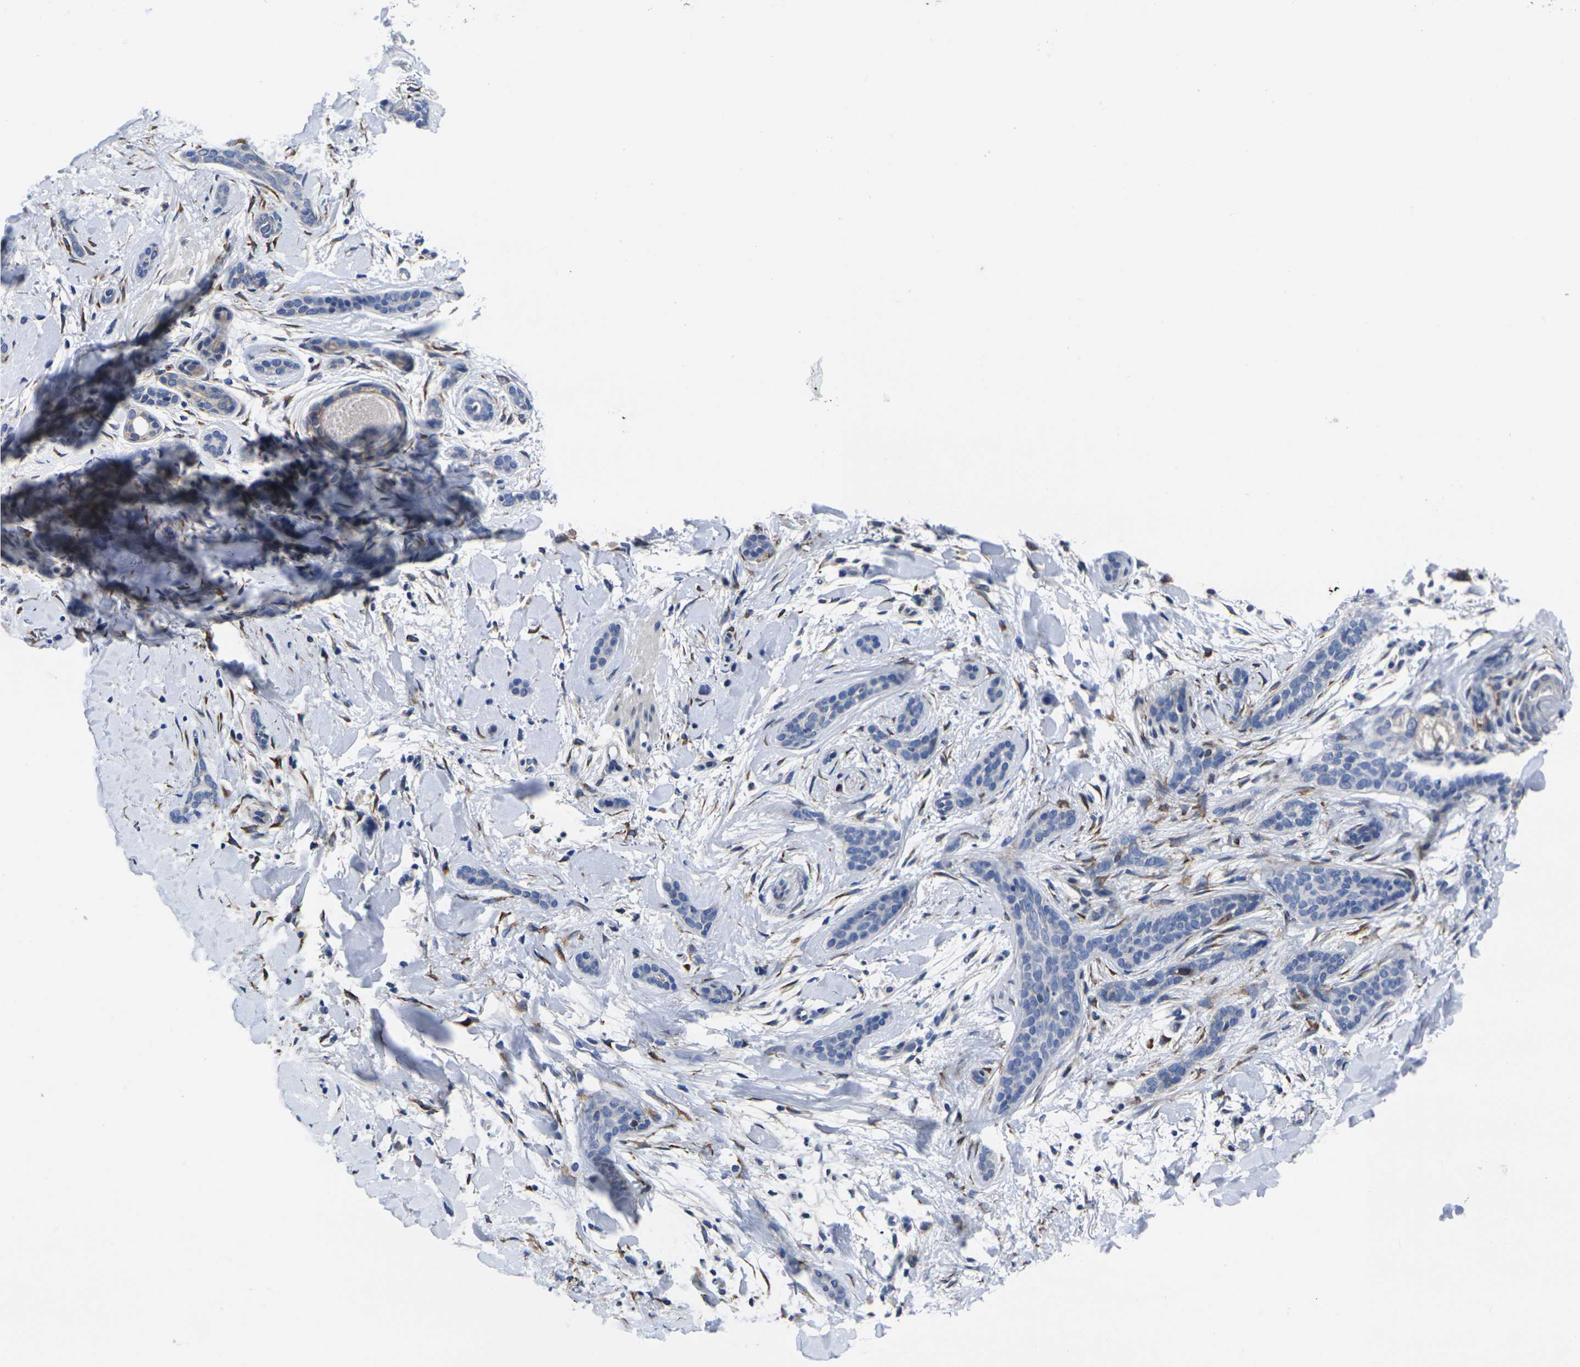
{"staining": {"intensity": "negative", "quantity": "none", "location": "none"}, "tissue": "skin cancer", "cell_type": "Tumor cells", "image_type": "cancer", "snomed": [{"axis": "morphology", "description": "Basal cell carcinoma"}, {"axis": "topography", "description": "Skin"}], "caption": "Immunohistochemistry (IHC) photomicrograph of skin basal cell carcinoma stained for a protein (brown), which shows no staining in tumor cells.", "gene": "CYP2C8", "patient": {"sex": "female", "age": 58}}